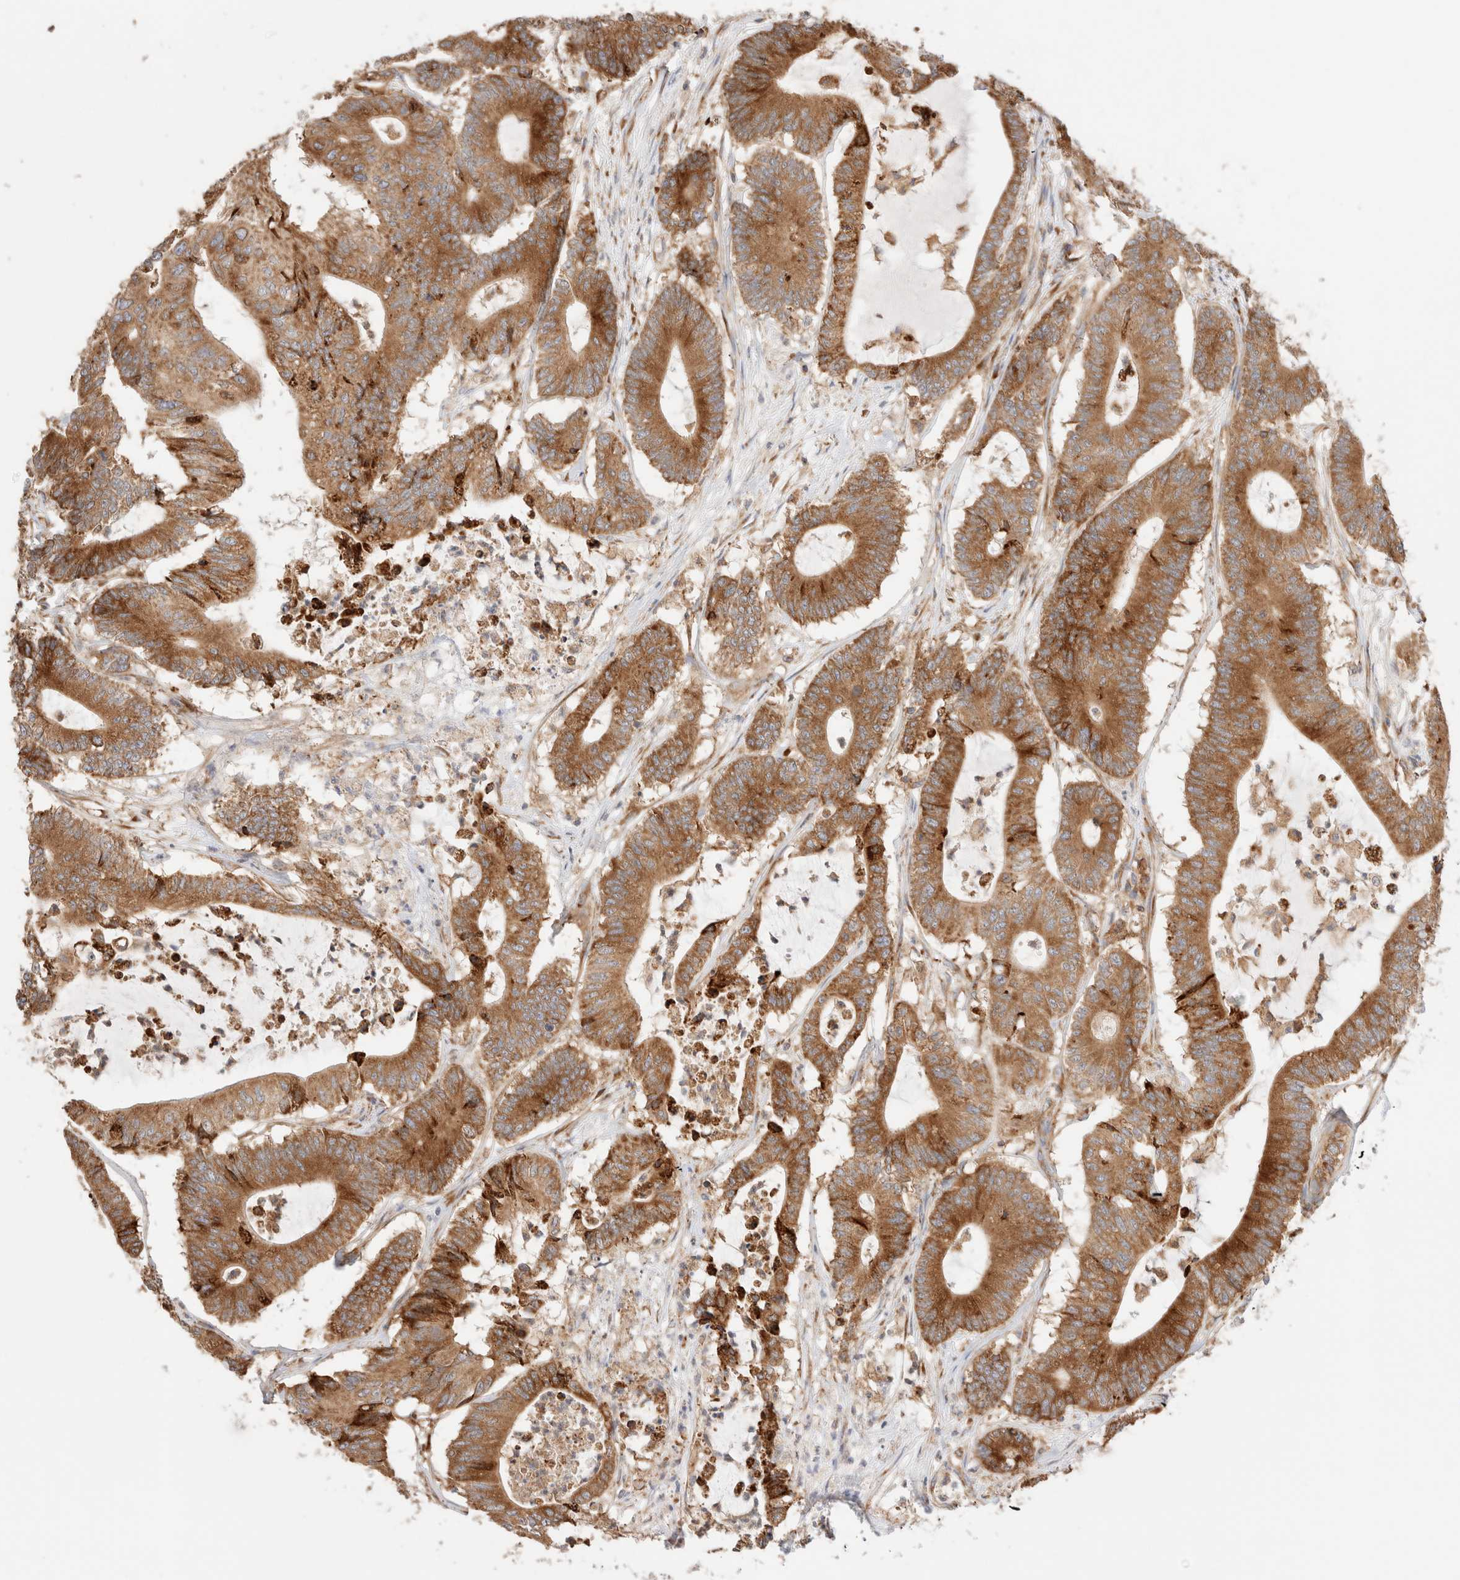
{"staining": {"intensity": "moderate", "quantity": ">75%", "location": "cytoplasmic/membranous"}, "tissue": "colorectal cancer", "cell_type": "Tumor cells", "image_type": "cancer", "snomed": [{"axis": "morphology", "description": "Adenocarcinoma, NOS"}, {"axis": "topography", "description": "Colon"}], "caption": "A micrograph of human adenocarcinoma (colorectal) stained for a protein shows moderate cytoplasmic/membranous brown staining in tumor cells.", "gene": "UTS2B", "patient": {"sex": "female", "age": 84}}